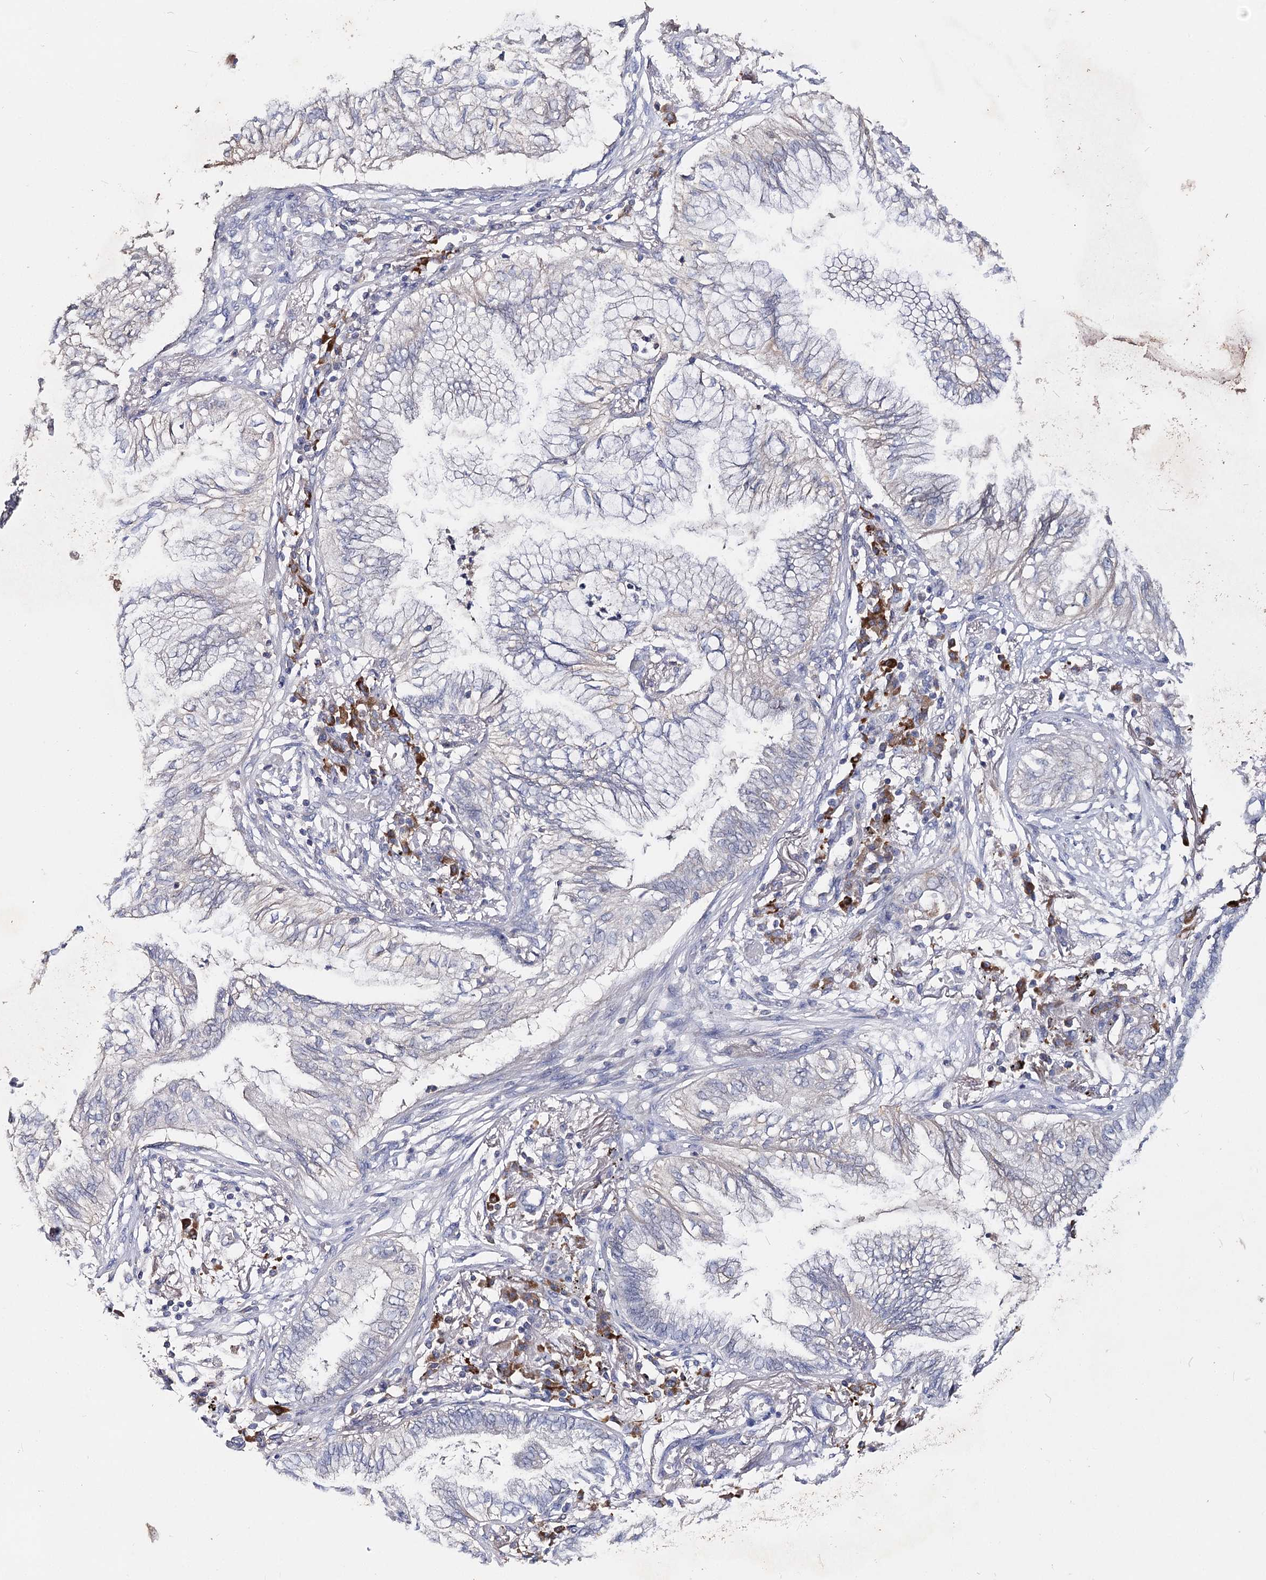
{"staining": {"intensity": "negative", "quantity": "none", "location": "none"}, "tissue": "lung cancer", "cell_type": "Tumor cells", "image_type": "cancer", "snomed": [{"axis": "morphology", "description": "Adenocarcinoma, NOS"}, {"axis": "topography", "description": "Lung"}], "caption": "Immunohistochemistry image of neoplastic tissue: lung adenocarcinoma stained with DAB (3,3'-diaminobenzidine) displays no significant protein positivity in tumor cells.", "gene": "IL1RAP", "patient": {"sex": "female", "age": 70}}